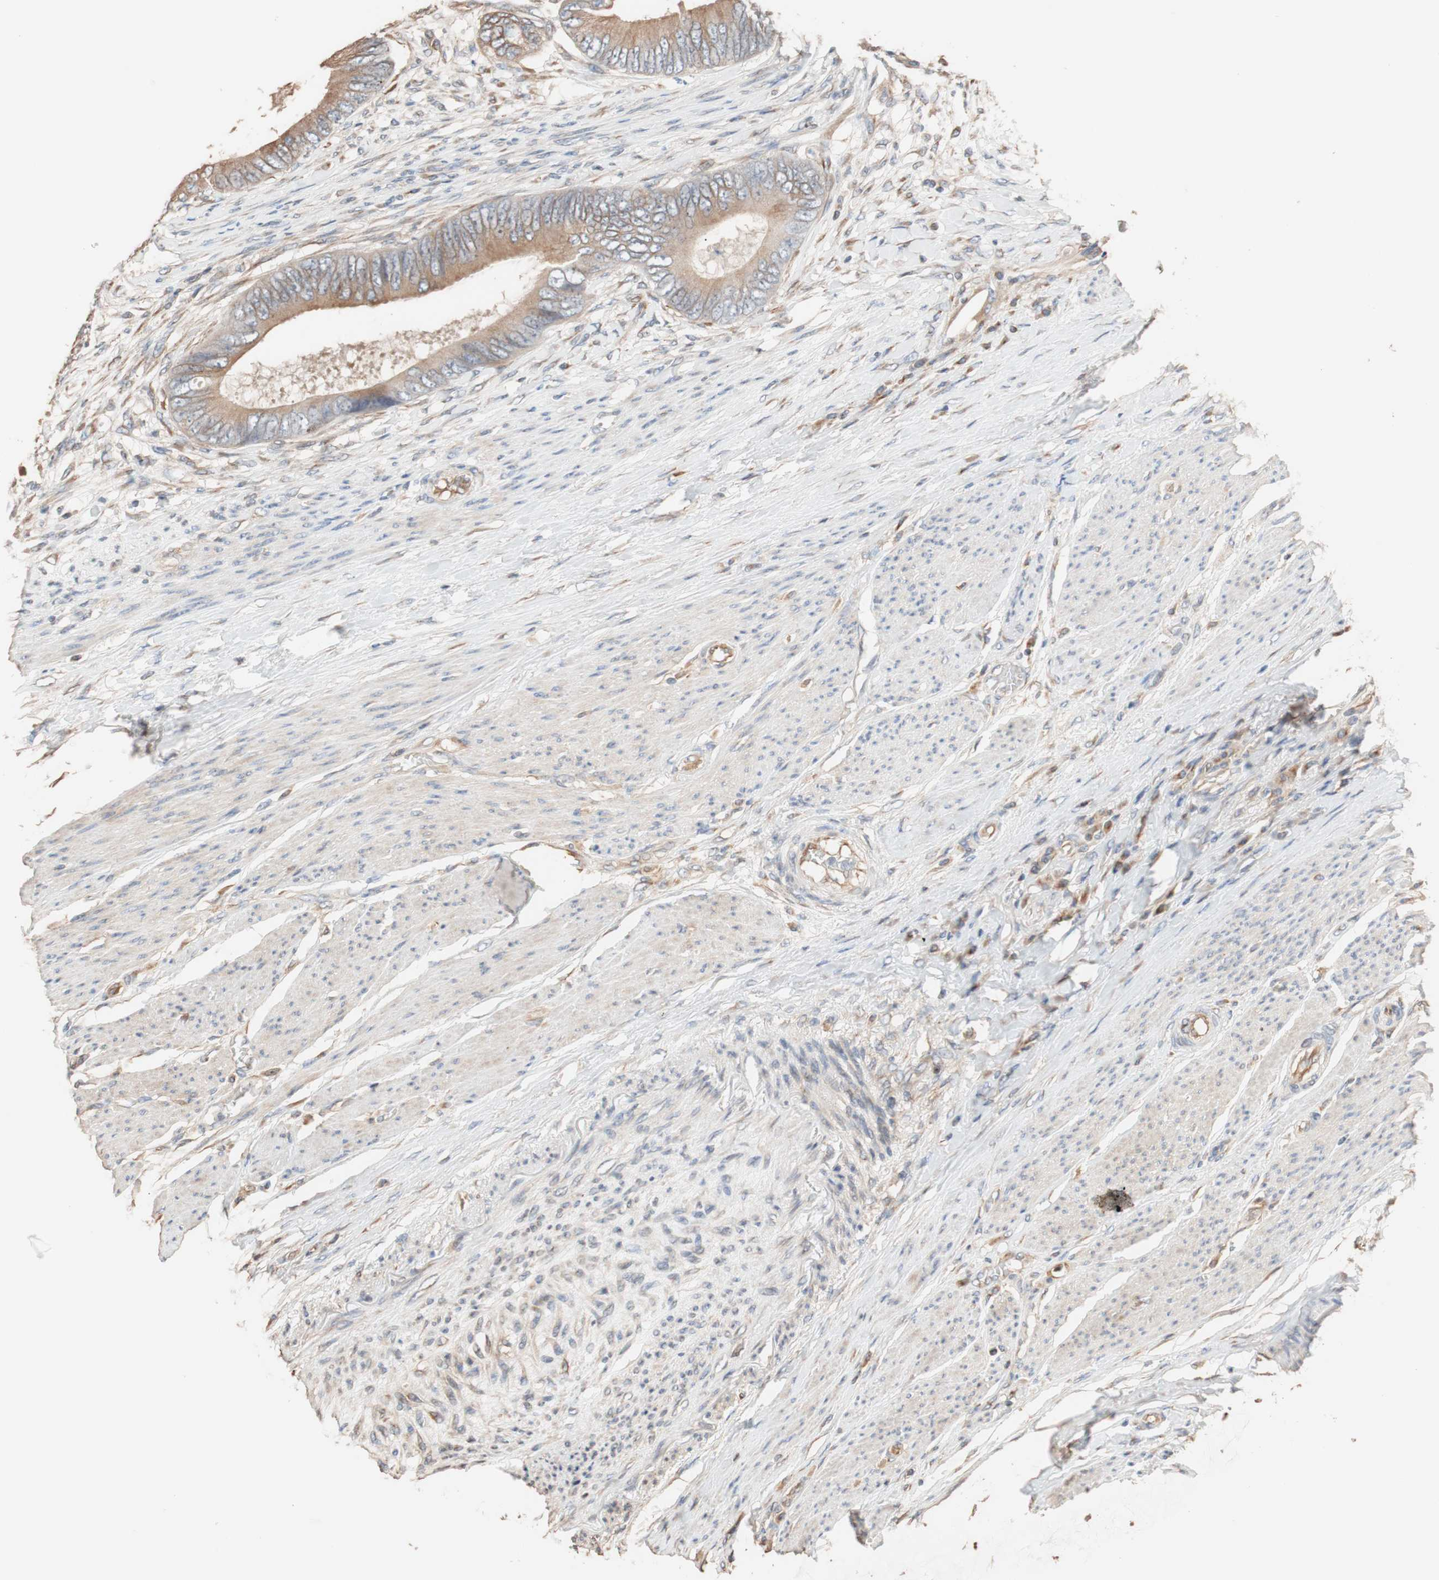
{"staining": {"intensity": "moderate", "quantity": ">75%", "location": "cytoplasmic/membranous"}, "tissue": "colorectal cancer", "cell_type": "Tumor cells", "image_type": "cancer", "snomed": [{"axis": "morphology", "description": "Adenocarcinoma, NOS"}, {"axis": "topography", "description": "Rectum"}], "caption": "Tumor cells show medium levels of moderate cytoplasmic/membranous positivity in about >75% of cells in human adenocarcinoma (colorectal).", "gene": "TUBB", "patient": {"sex": "female", "age": 77}}